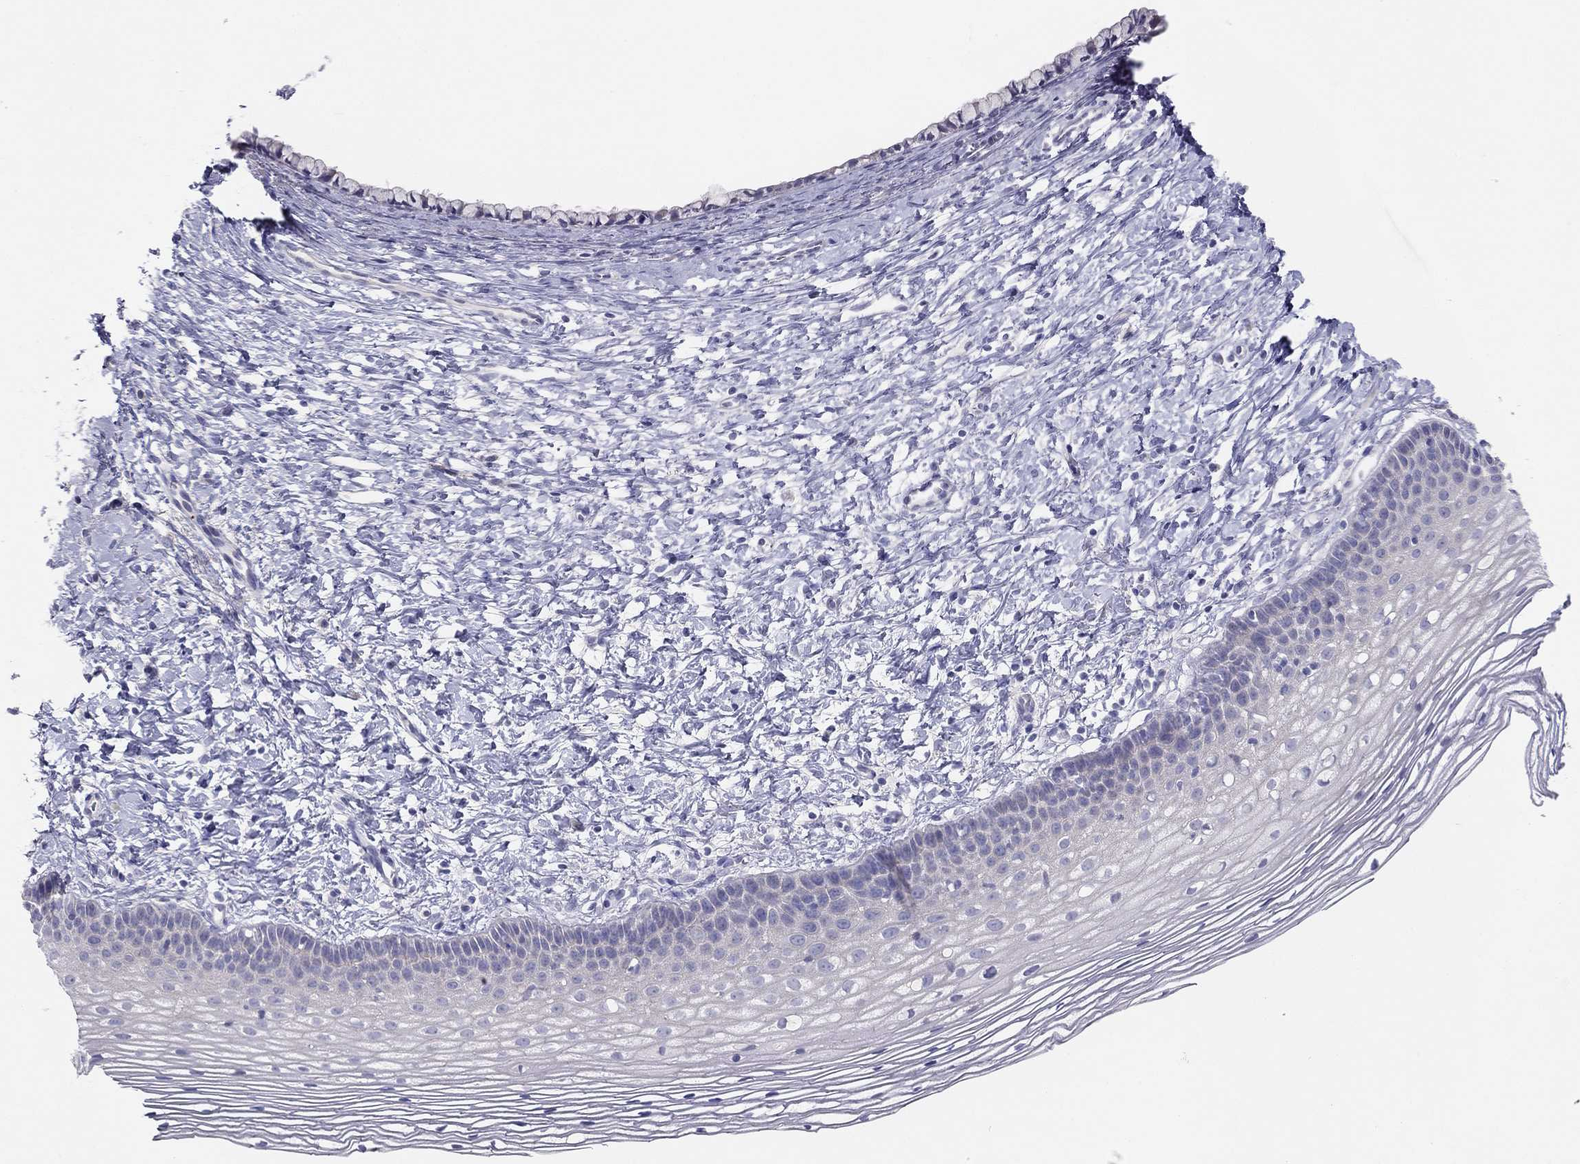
{"staining": {"intensity": "negative", "quantity": "none", "location": "none"}, "tissue": "cervix", "cell_type": "Glandular cells", "image_type": "normal", "snomed": [{"axis": "morphology", "description": "Normal tissue, NOS"}, {"axis": "topography", "description": "Cervix"}], "caption": "Image shows no protein staining in glandular cells of benign cervix. The staining was performed using DAB to visualize the protein expression in brown, while the nuclei were stained in blue with hematoxylin (Magnification: 20x).", "gene": "MGAT4C", "patient": {"sex": "female", "age": 39}}